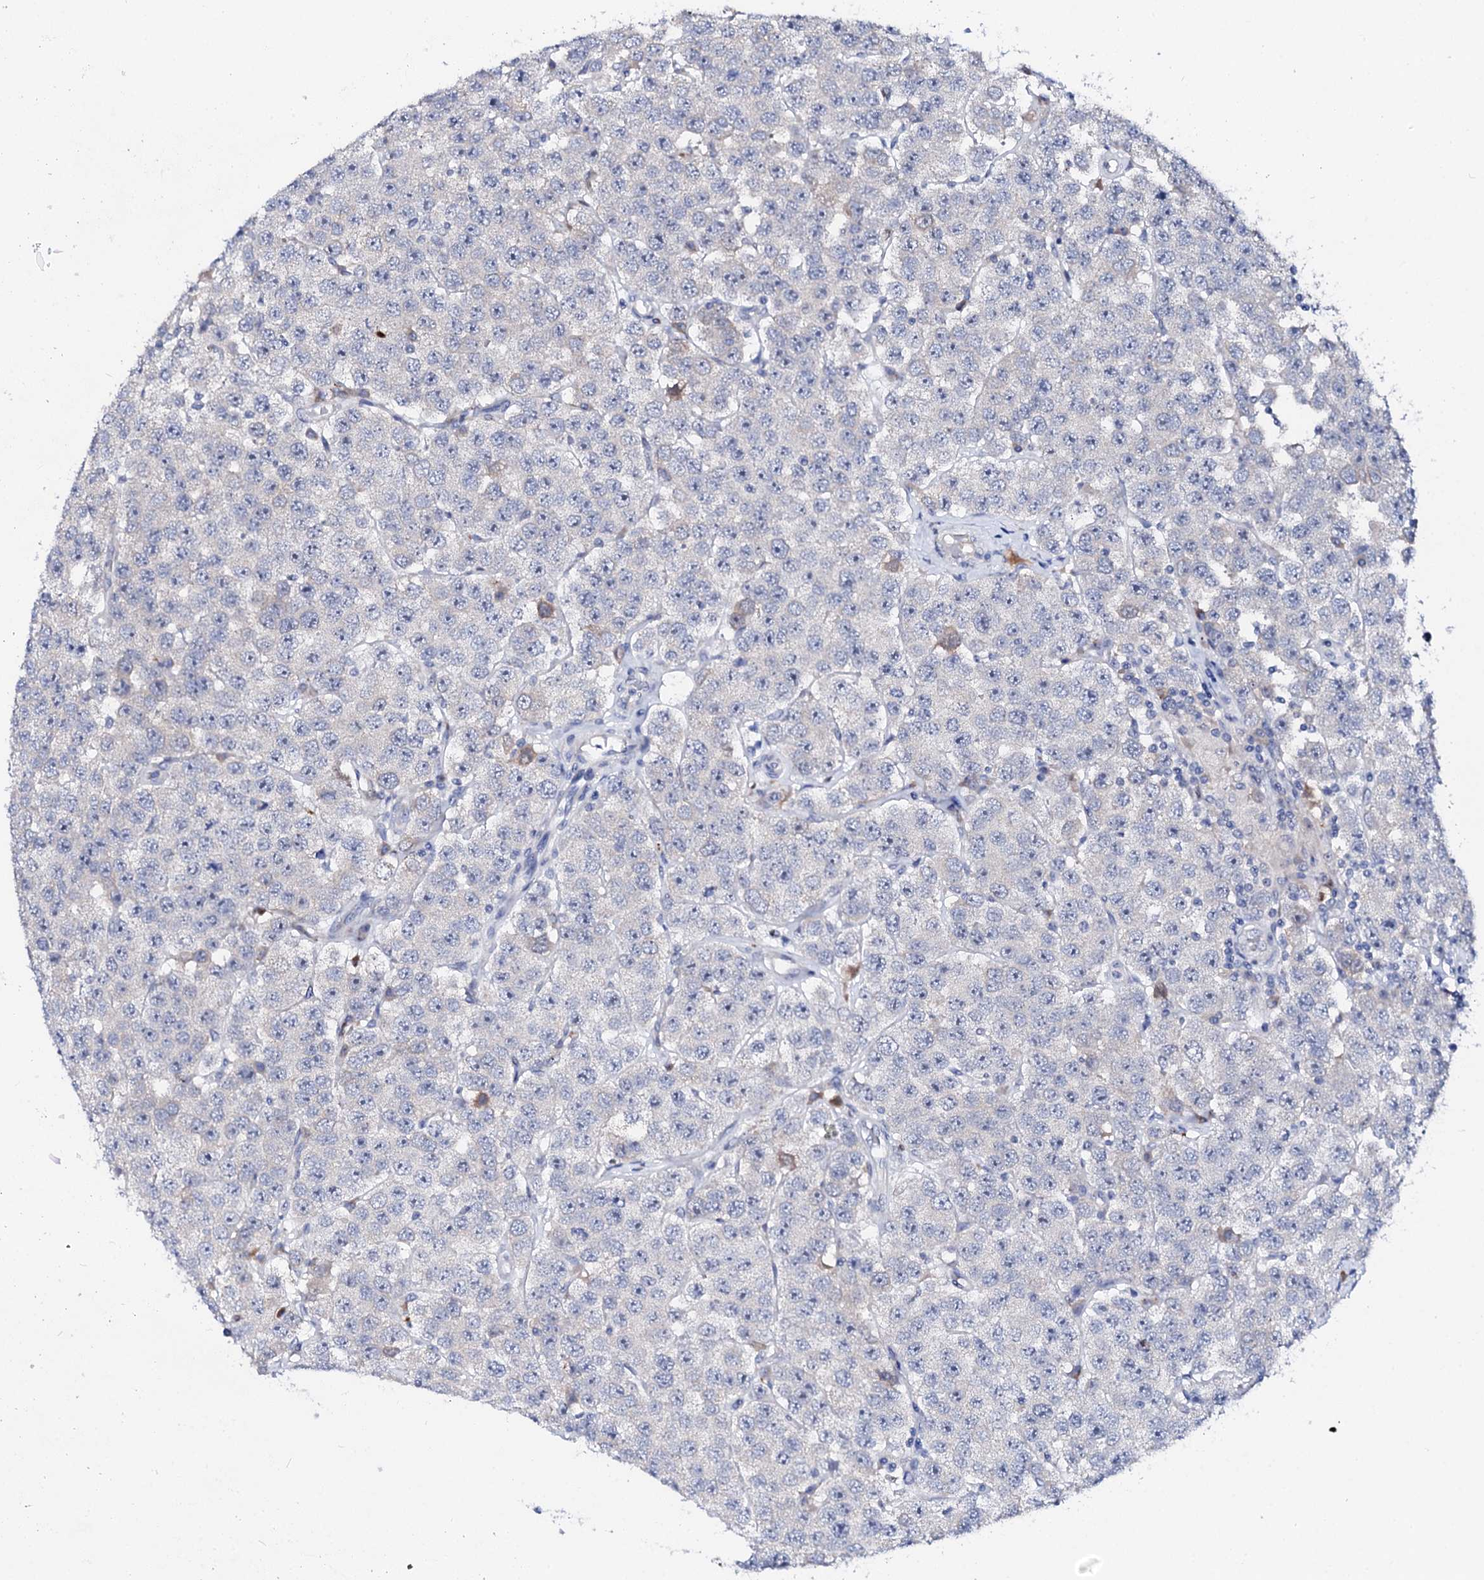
{"staining": {"intensity": "negative", "quantity": "none", "location": "none"}, "tissue": "testis cancer", "cell_type": "Tumor cells", "image_type": "cancer", "snomed": [{"axis": "morphology", "description": "Seminoma, NOS"}, {"axis": "topography", "description": "Testis"}], "caption": "Immunohistochemistry of human testis cancer exhibits no positivity in tumor cells. (DAB (3,3'-diaminobenzidine) immunohistochemistry (IHC) visualized using brightfield microscopy, high magnification).", "gene": "BTBD16", "patient": {"sex": "male", "age": 28}}